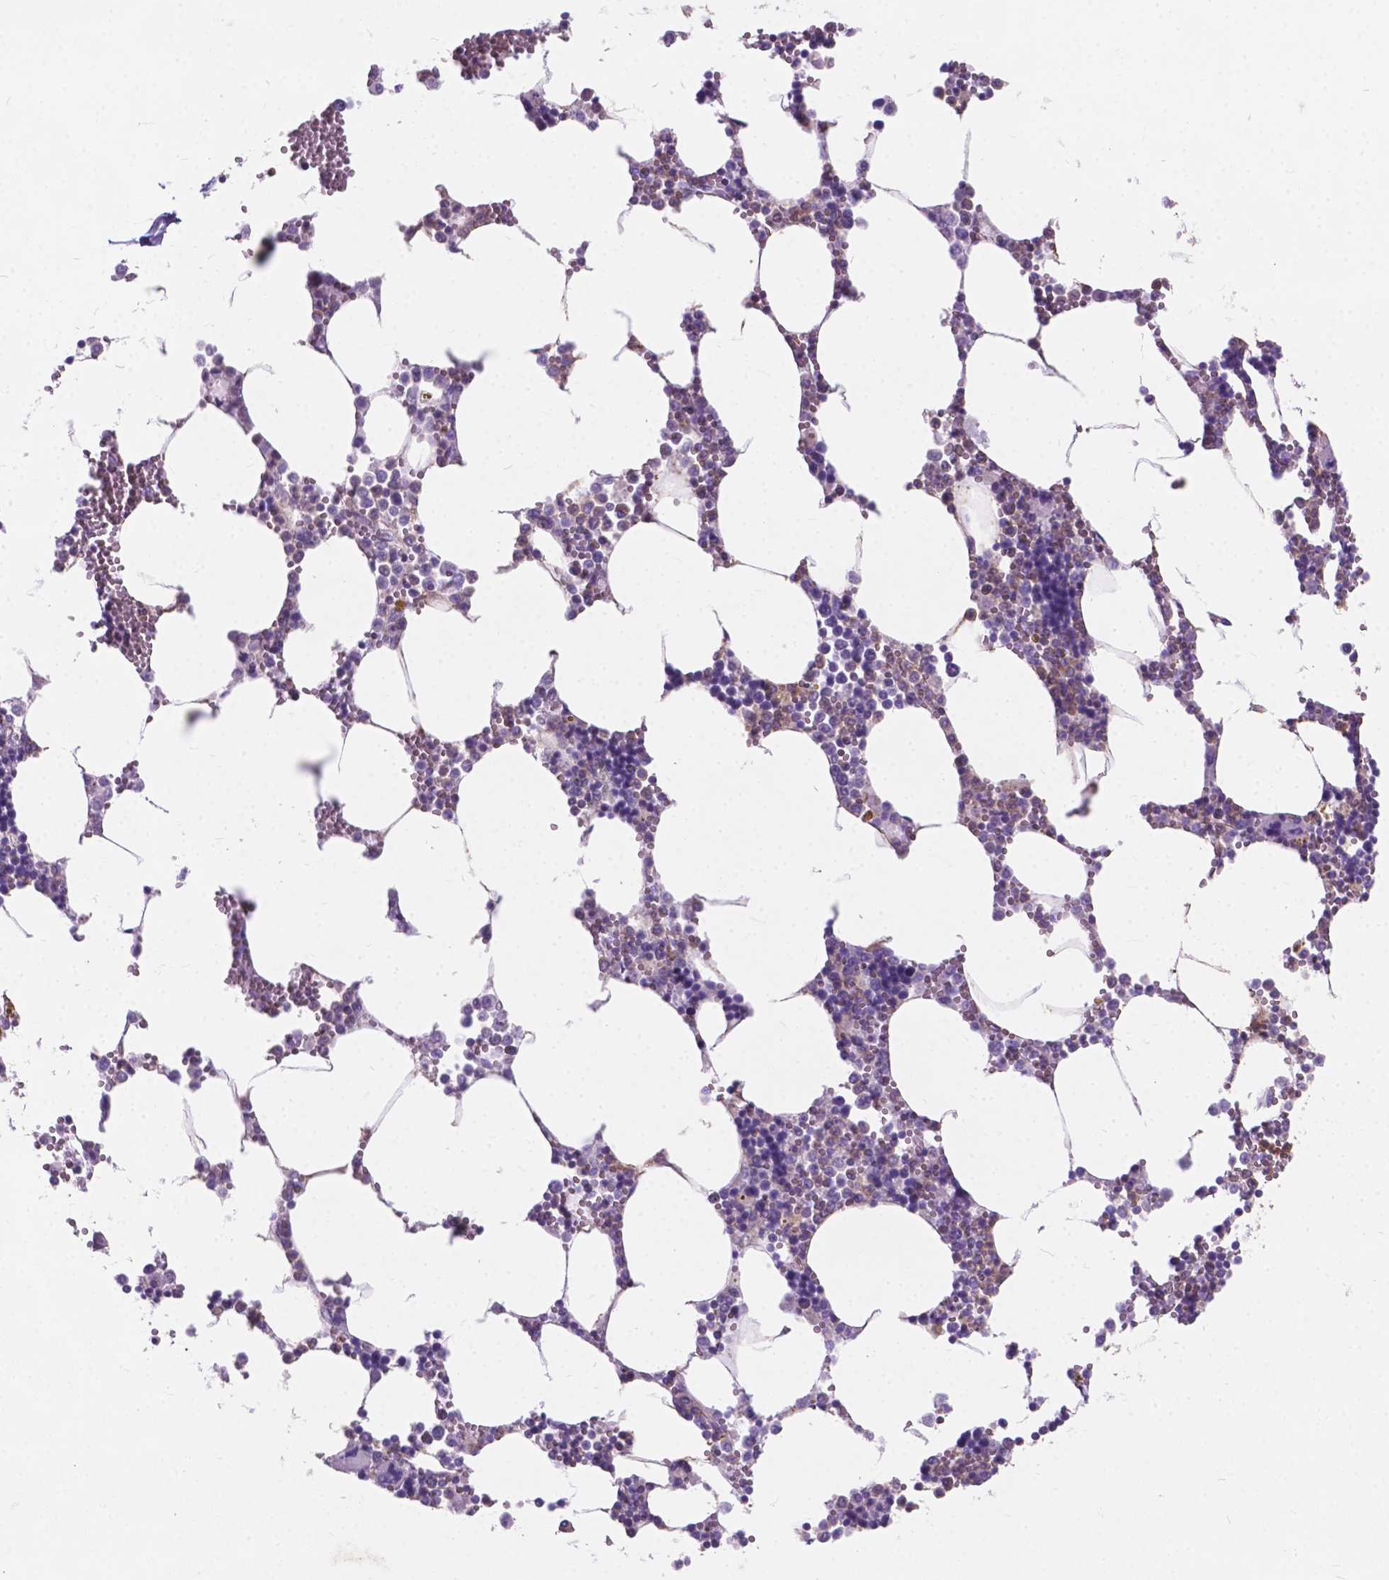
{"staining": {"intensity": "negative", "quantity": "none", "location": "none"}, "tissue": "bone marrow", "cell_type": "Hematopoietic cells", "image_type": "normal", "snomed": [{"axis": "morphology", "description": "Normal tissue, NOS"}, {"axis": "topography", "description": "Bone marrow"}], "caption": "Immunohistochemical staining of normal bone marrow reveals no significant expression in hematopoietic cells. (Brightfield microscopy of DAB (3,3'-diaminobenzidine) IHC at high magnification).", "gene": "KIAA0040", "patient": {"sex": "male", "age": 54}}